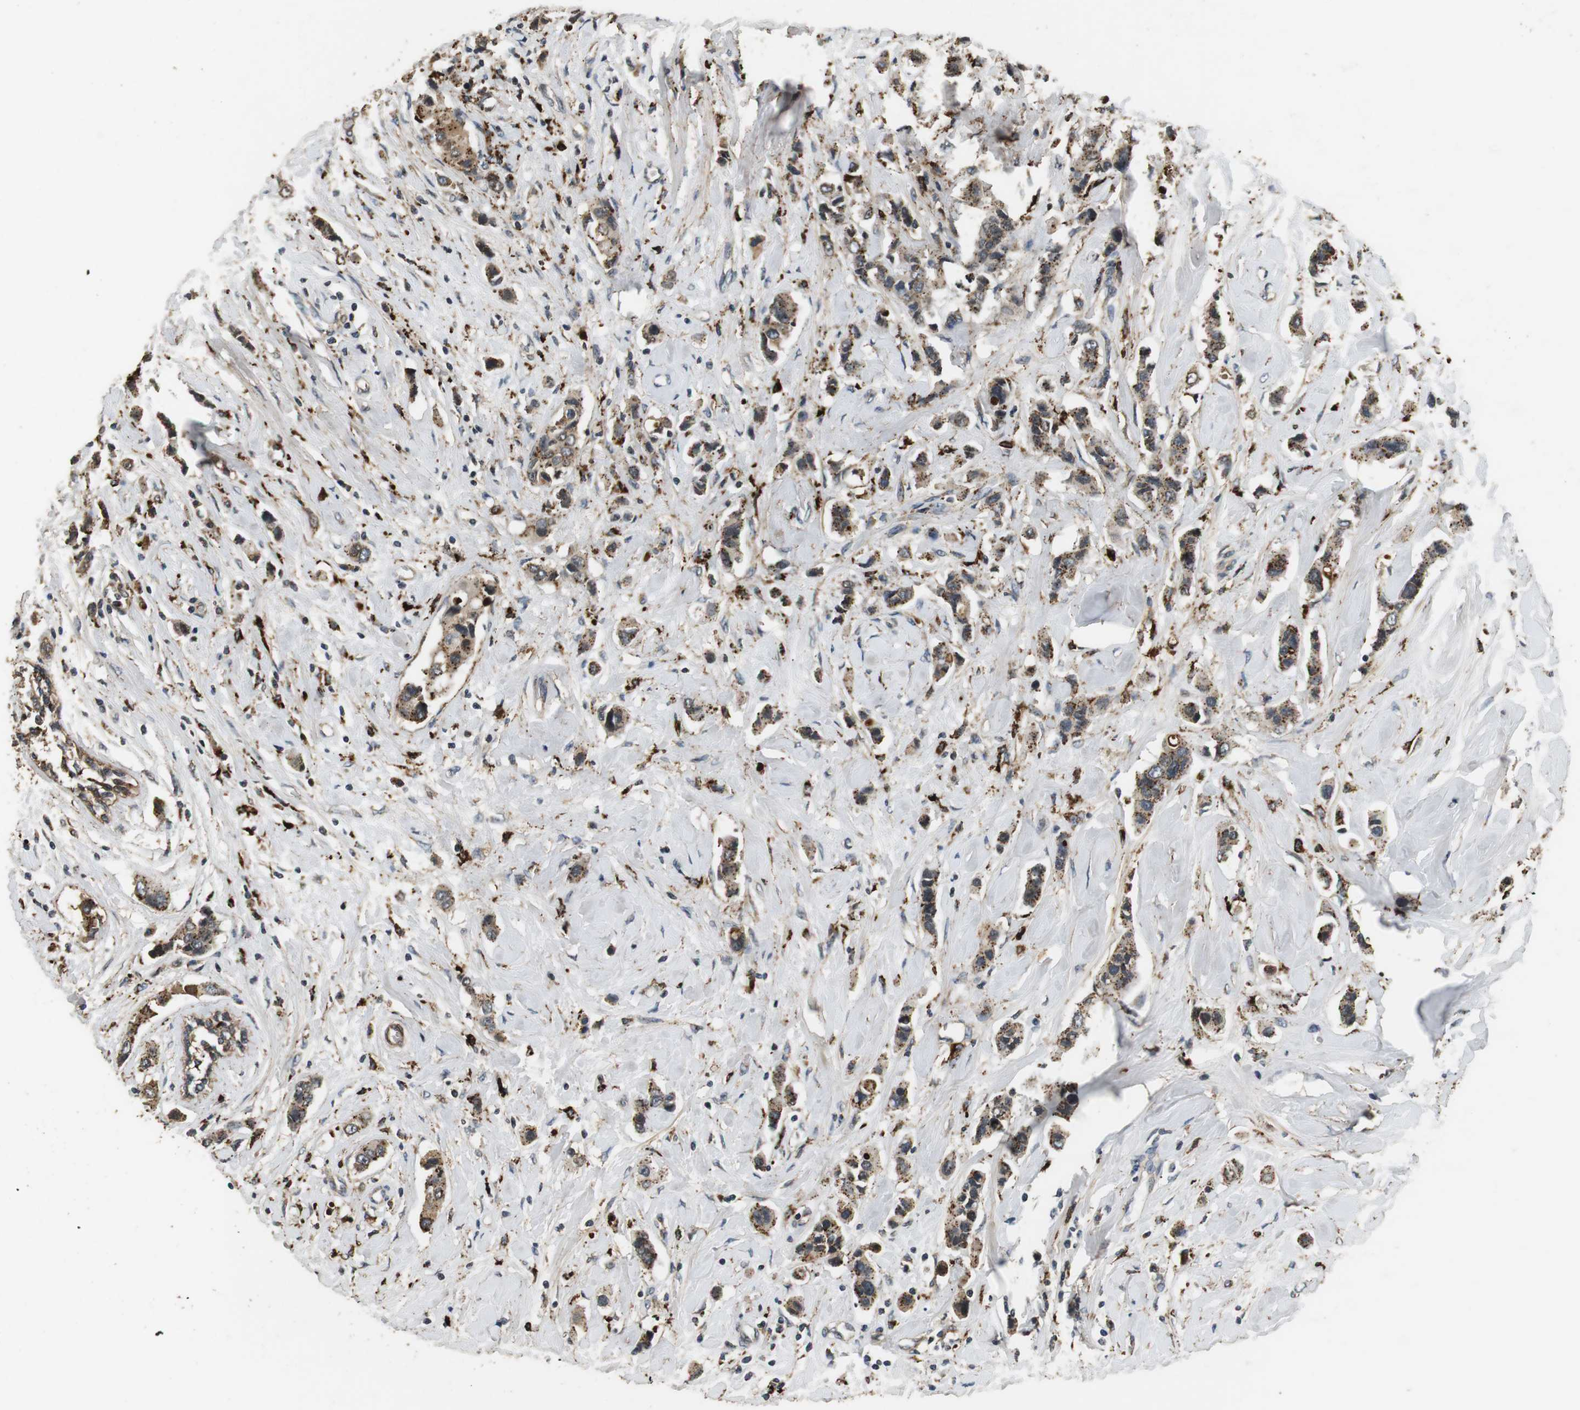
{"staining": {"intensity": "moderate", "quantity": ">75%", "location": "cytoplasmic/membranous"}, "tissue": "breast cancer", "cell_type": "Tumor cells", "image_type": "cancer", "snomed": [{"axis": "morphology", "description": "Normal tissue, NOS"}, {"axis": "morphology", "description": "Duct carcinoma"}, {"axis": "topography", "description": "Breast"}], "caption": "Immunohistochemistry photomicrograph of neoplastic tissue: human breast cancer (infiltrating ductal carcinoma) stained using immunohistochemistry (IHC) demonstrates medium levels of moderate protein expression localized specifically in the cytoplasmic/membranous of tumor cells, appearing as a cytoplasmic/membranous brown color.", "gene": "TXNRD1", "patient": {"sex": "female", "age": 50}}